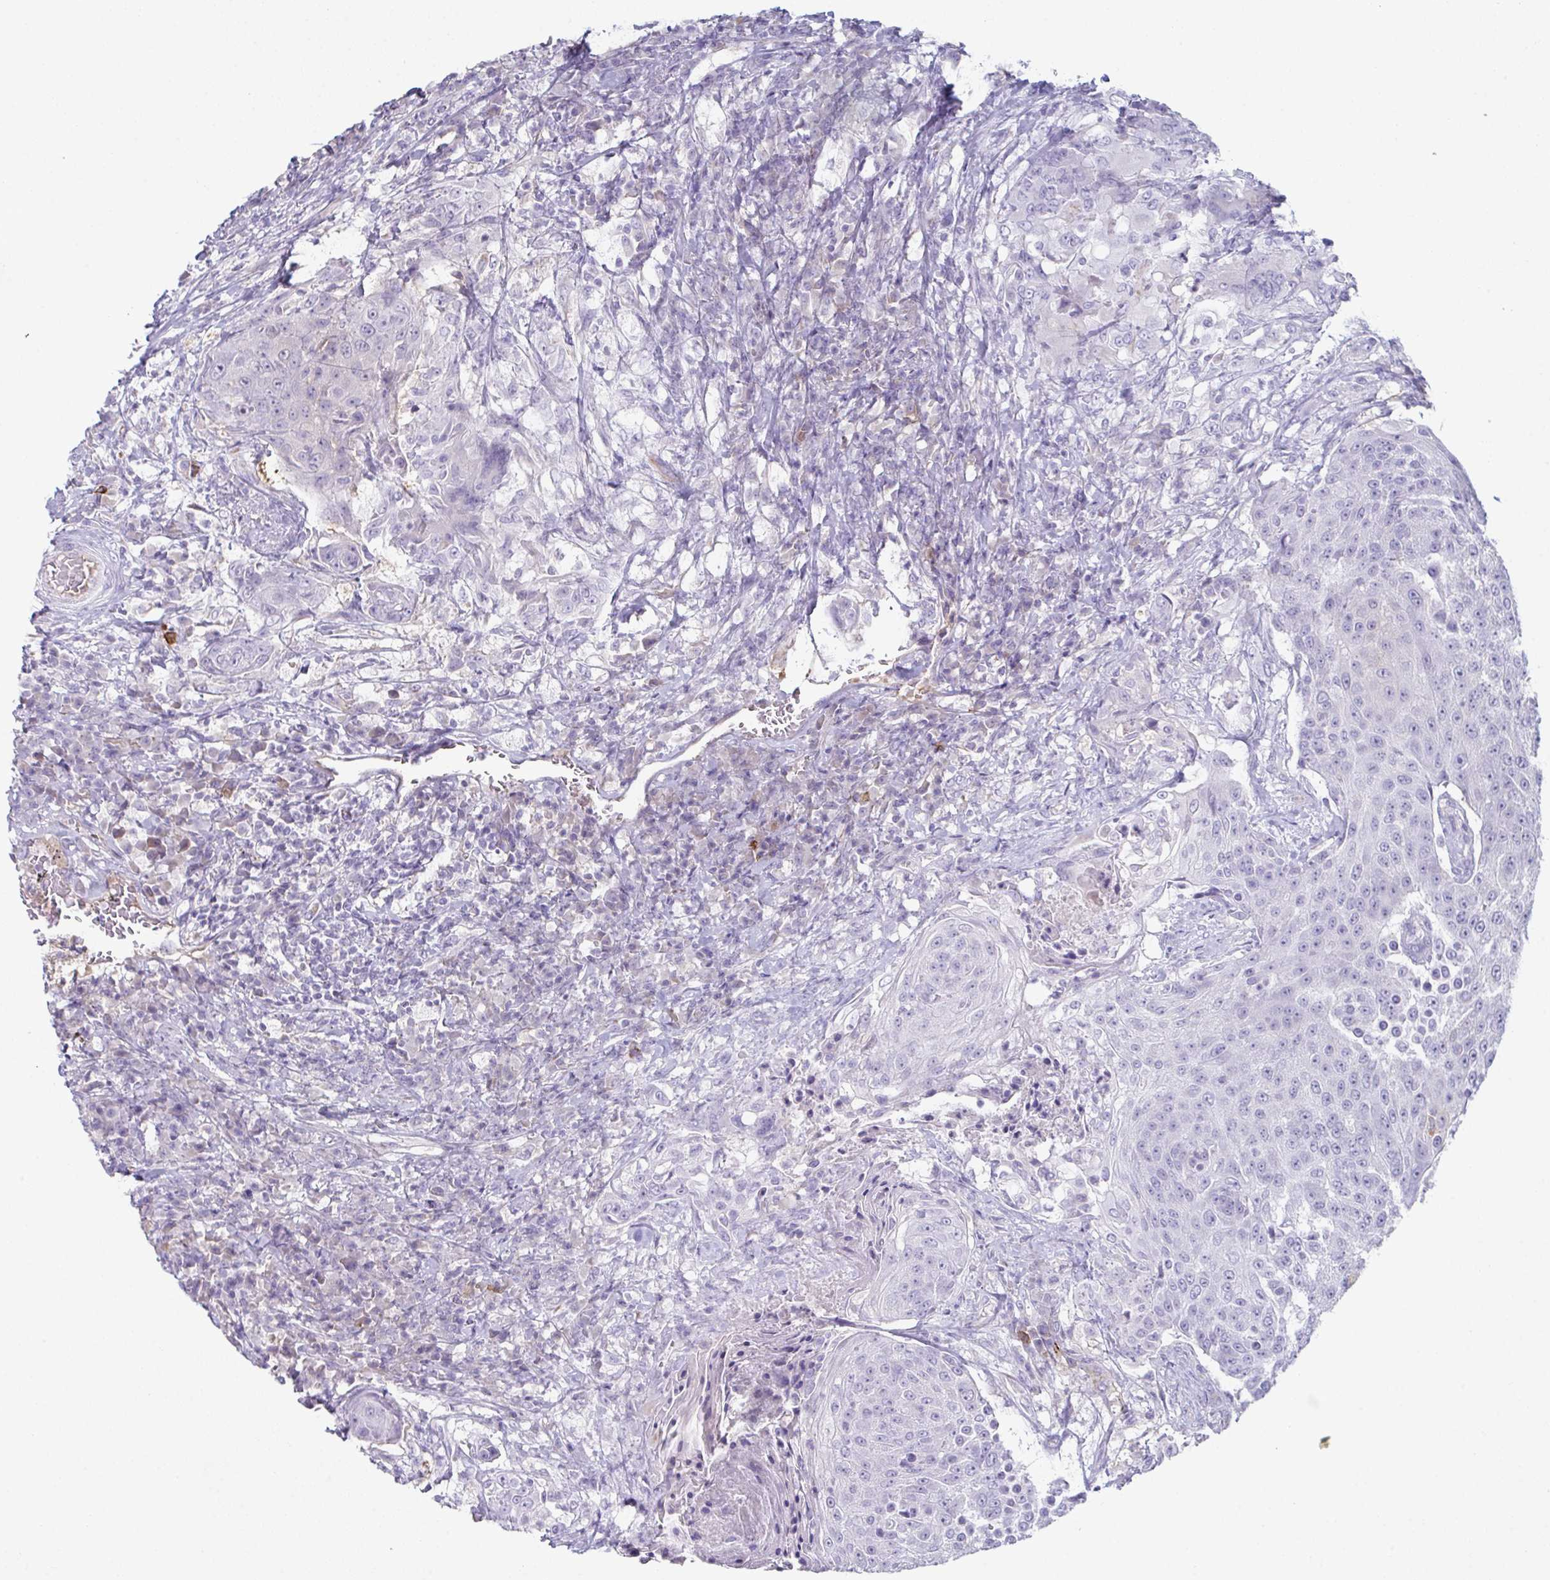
{"staining": {"intensity": "negative", "quantity": "none", "location": "none"}, "tissue": "urothelial cancer", "cell_type": "Tumor cells", "image_type": "cancer", "snomed": [{"axis": "morphology", "description": "Urothelial carcinoma, High grade"}, {"axis": "topography", "description": "Urinary bladder"}], "caption": "This micrograph is of urothelial cancer stained with immunohistochemistry to label a protein in brown with the nuclei are counter-stained blue. There is no positivity in tumor cells. The staining is performed using DAB brown chromogen with nuclei counter-stained in using hematoxylin.", "gene": "ADAM21", "patient": {"sex": "female", "age": 63}}